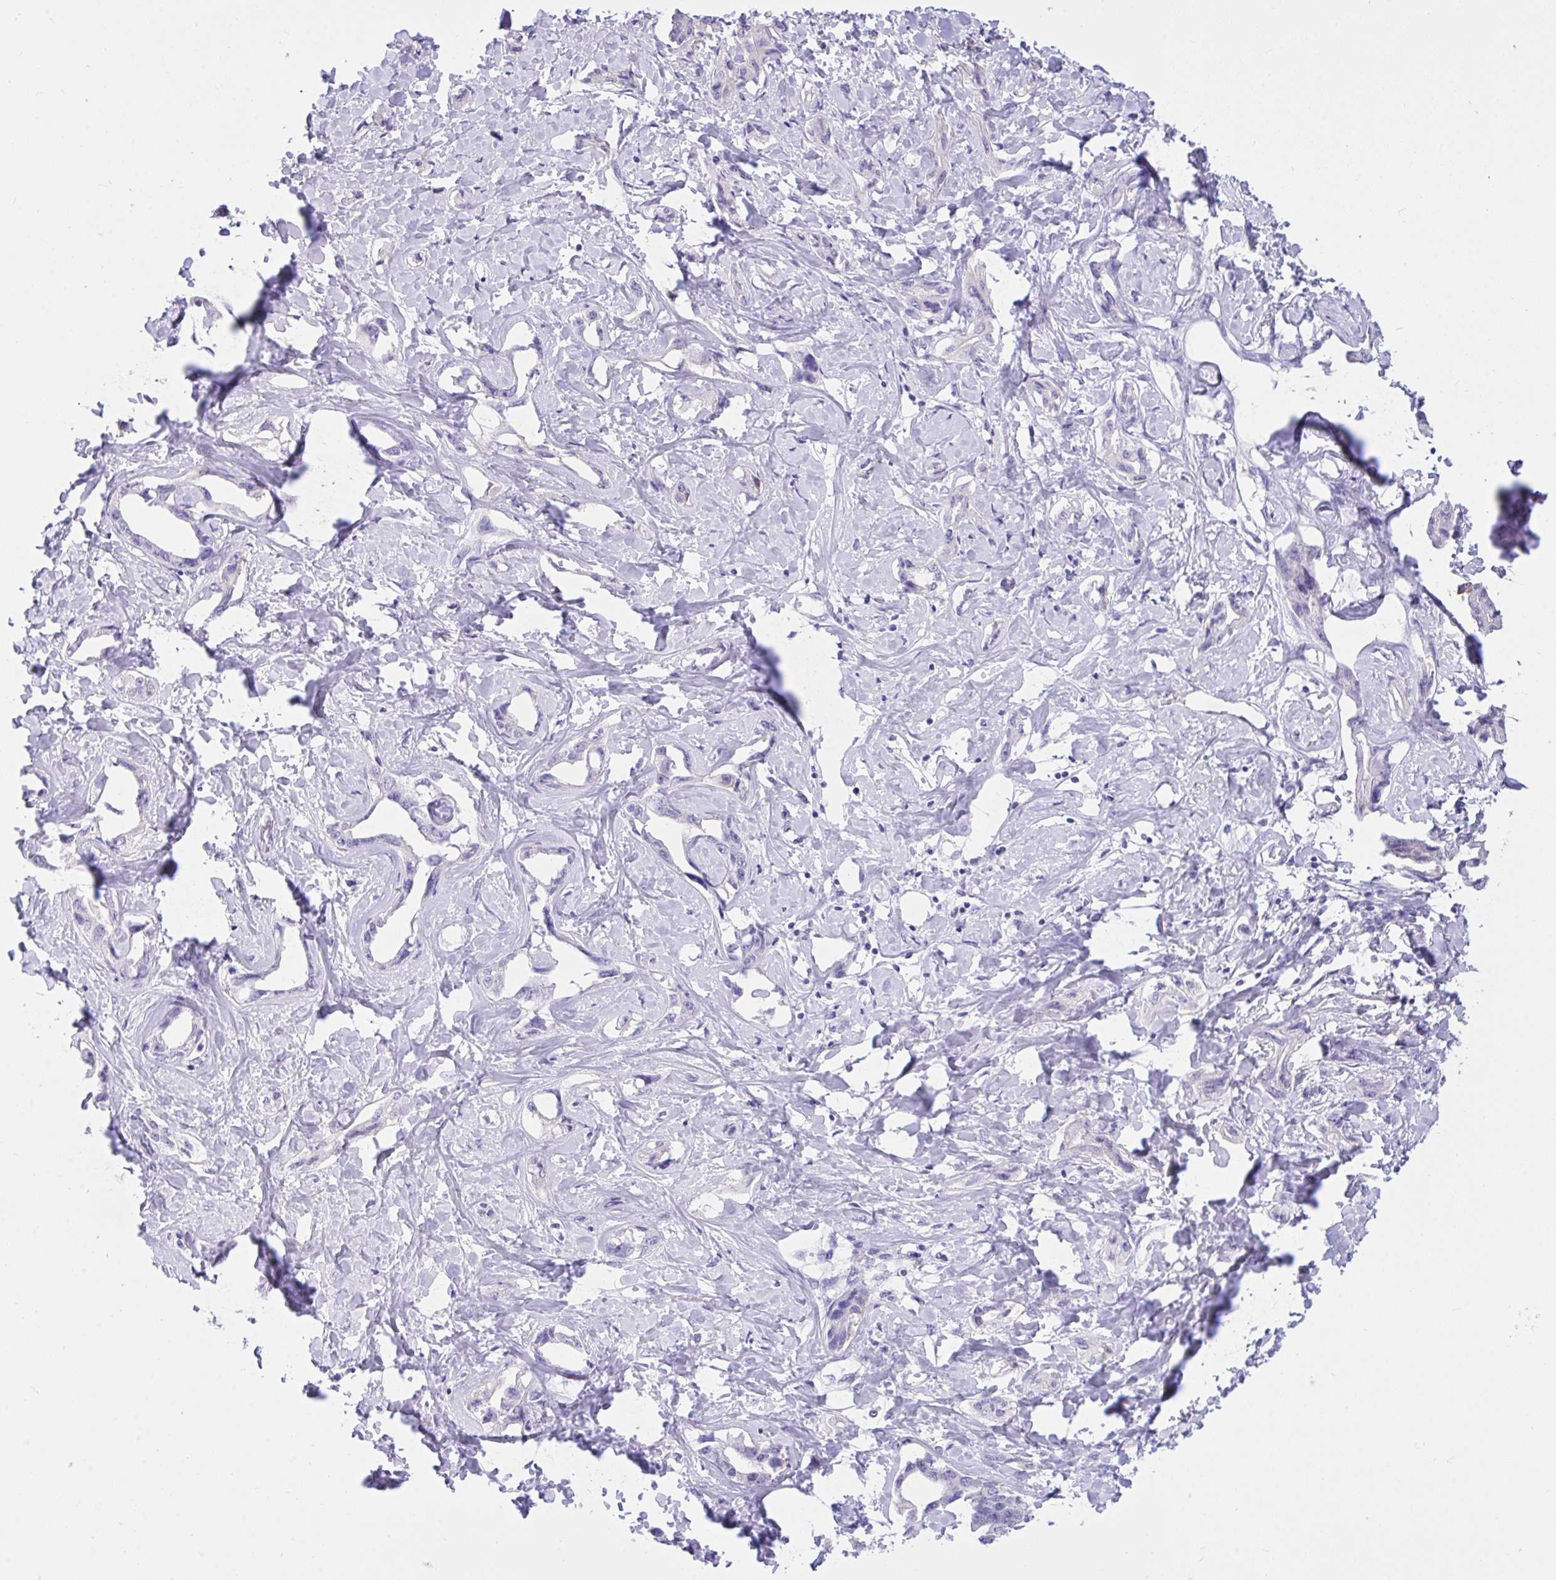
{"staining": {"intensity": "negative", "quantity": "none", "location": "none"}, "tissue": "liver cancer", "cell_type": "Tumor cells", "image_type": "cancer", "snomed": [{"axis": "morphology", "description": "Cholangiocarcinoma"}, {"axis": "topography", "description": "Liver"}], "caption": "An IHC micrograph of cholangiocarcinoma (liver) is shown. There is no staining in tumor cells of cholangiocarcinoma (liver).", "gene": "TLN2", "patient": {"sex": "male", "age": 59}}